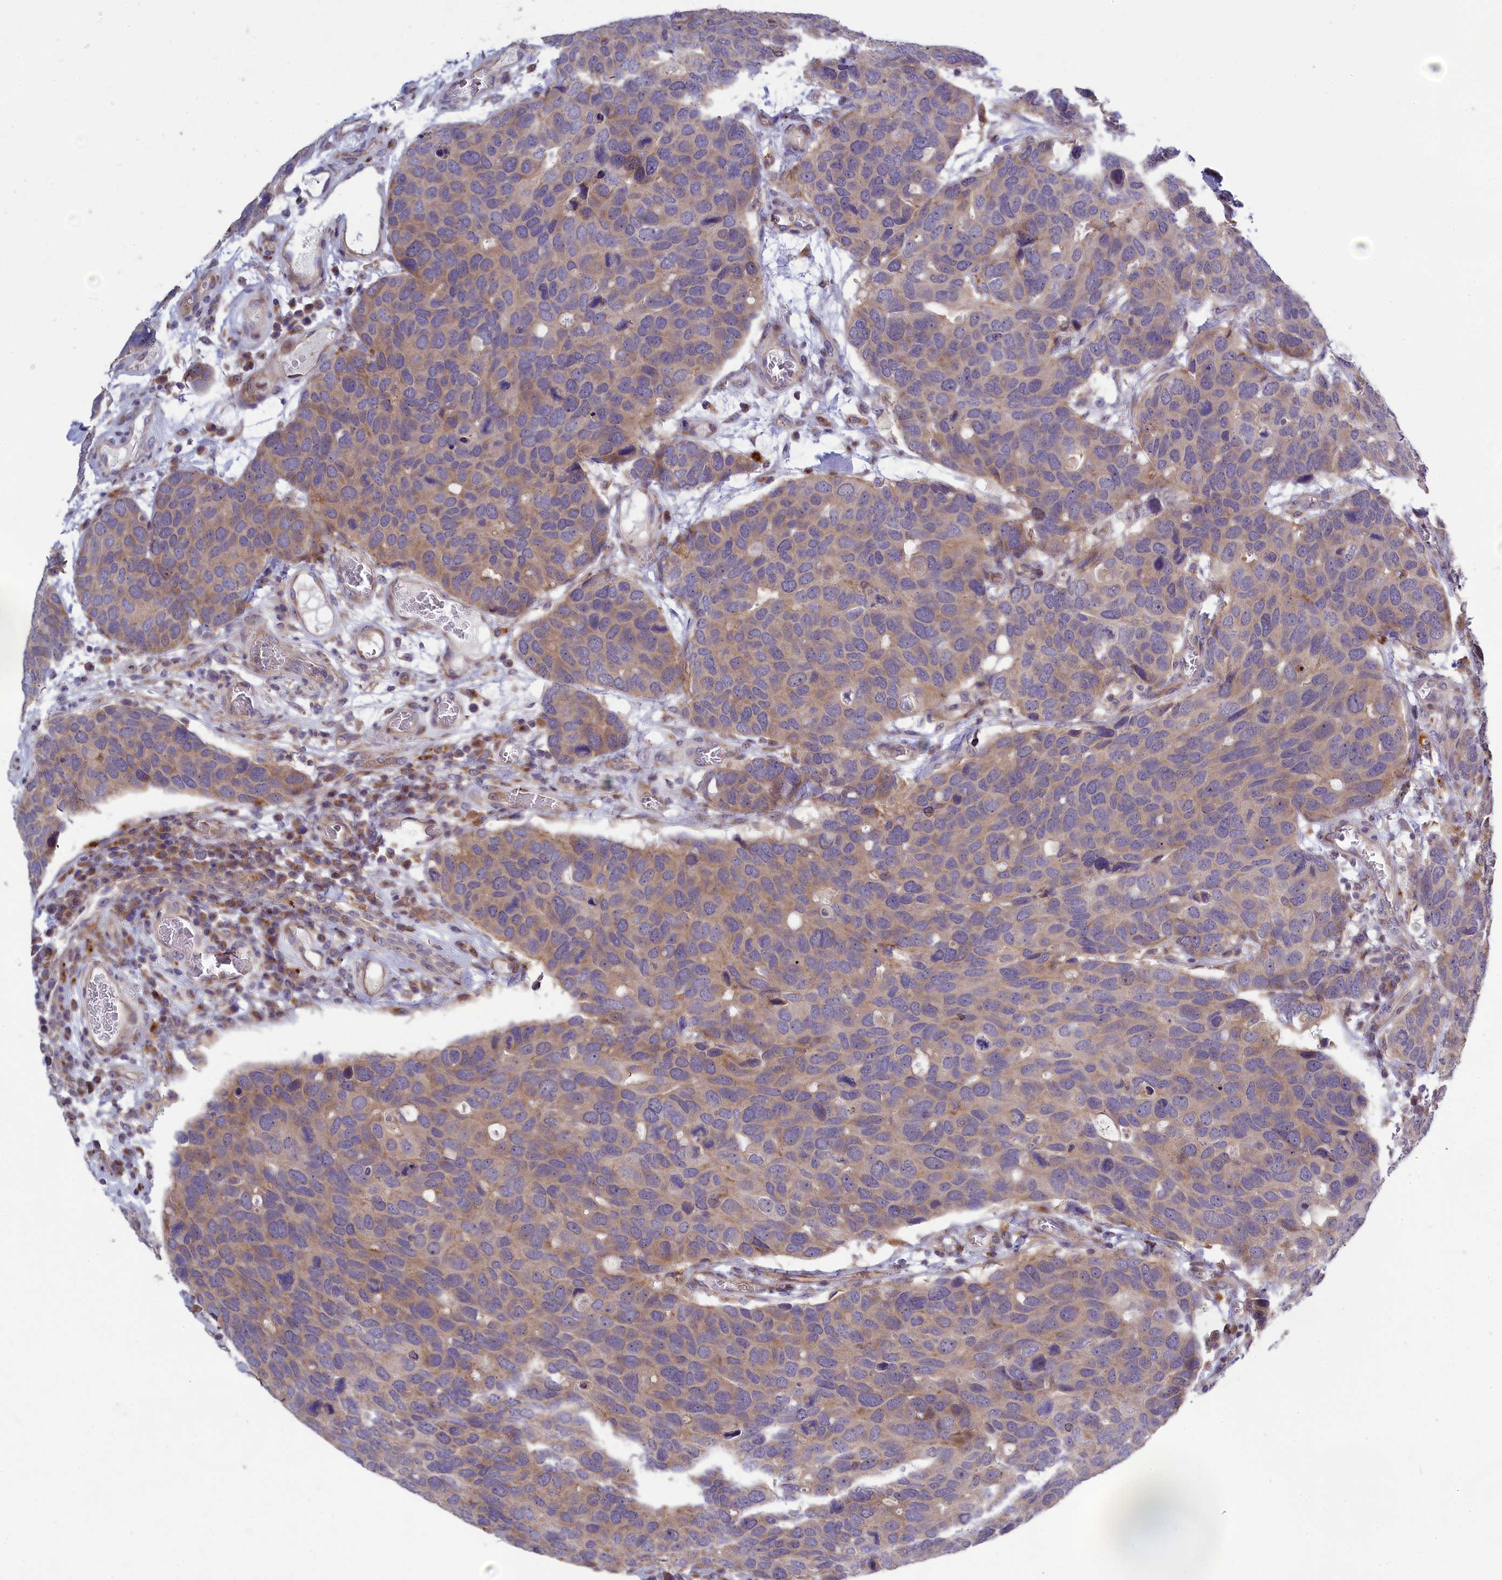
{"staining": {"intensity": "weak", "quantity": "<25%", "location": "cytoplasmic/membranous"}, "tissue": "breast cancer", "cell_type": "Tumor cells", "image_type": "cancer", "snomed": [{"axis": "morphology", "description": "Duct carcinoma"}, {"axis": "topography", "description": "Breast"}], "caption": "Breast infiltrating ductal carcinoma was stained to show a protein in brown. There is no significant positivity in tumor cells. (Brightfield microscopy of DAB (3,3'-diaminobenzidine) immunohistochemistry at high magnification).", "gene": "BLTP2", "patient": {"sex": "female", "age": 83}}